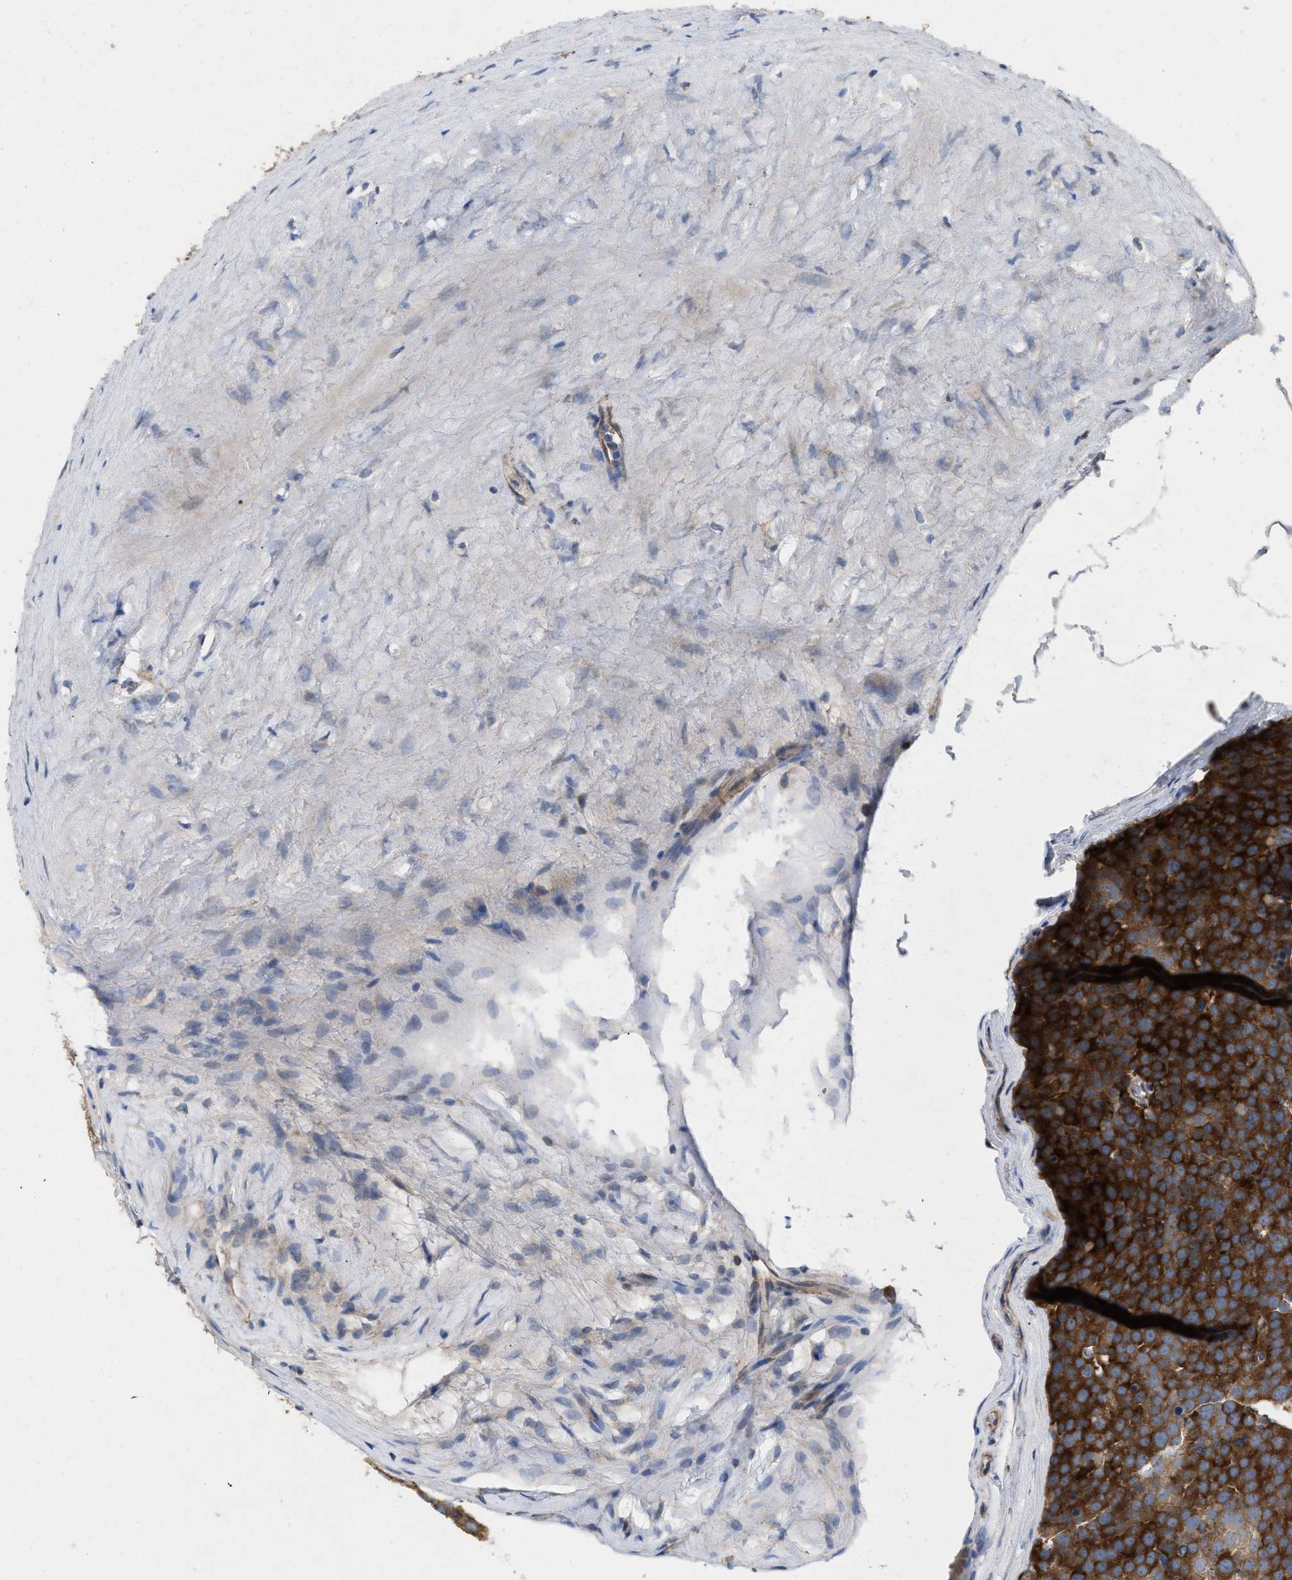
{"staining": {"intensity": "strong", "quantity": ">75%", "location": "cytoplasmic/membranous"}, "tissue": "testis cancer", "cell_type": "Tumor cells", "image_type": "cancer", "snomed": [{"axis": "morphology", "description": "Seminoma, NOS"}, {"axis": "topography", "description": "Testis"}], "caption": "Tumor cells show high levels of strong cytoplasmic/membranous positivity in about >75% of cells in testis seminoma.", "gene": "UBAP2", "patient": {"sex": "male", "age": 71}}